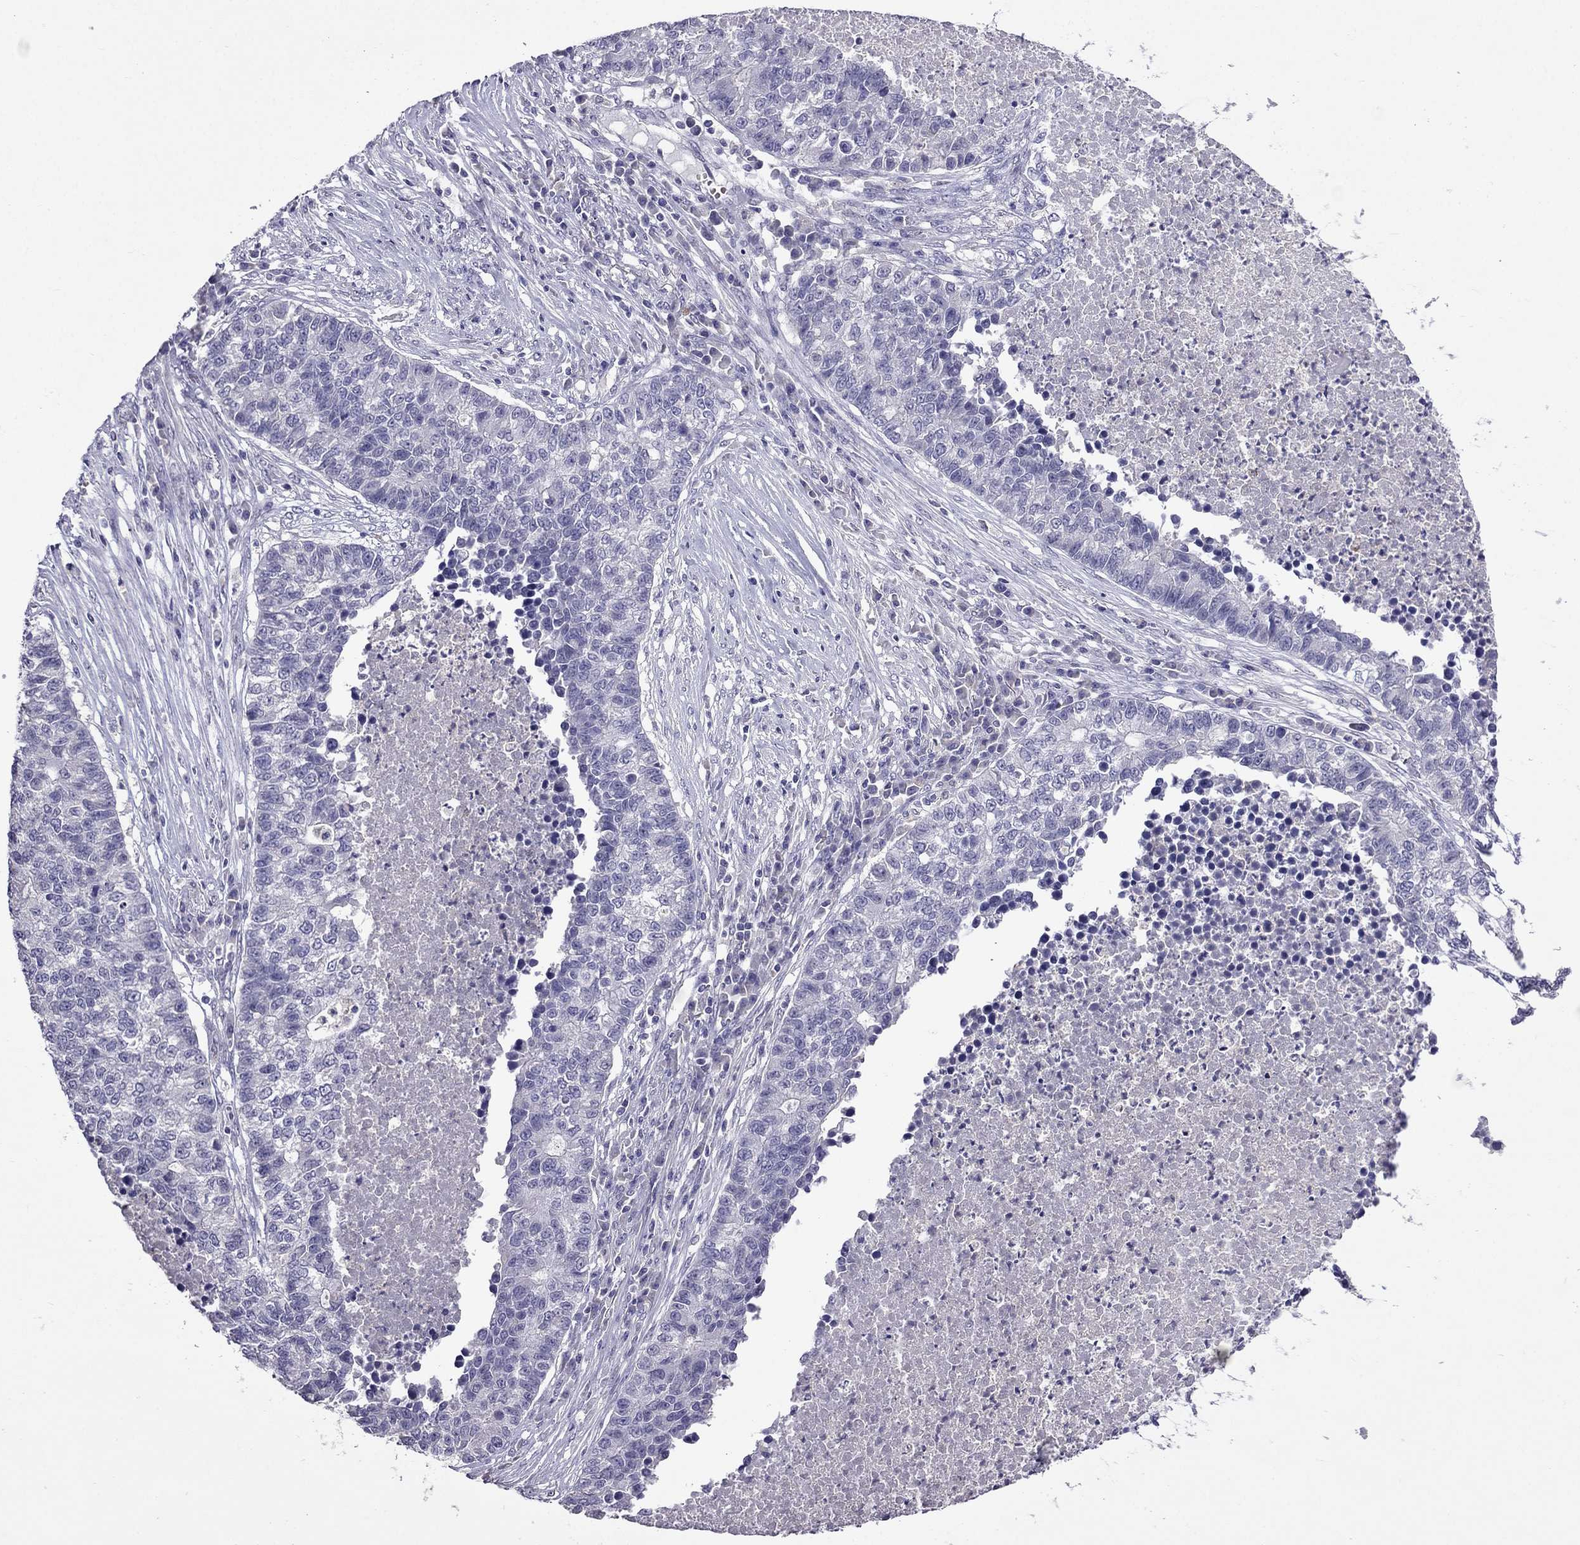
{"staining": {"intensity": "negative", "quantity": "none", "location": "none"}, "tissue": "lung cancer", "cell_type": "Tumor cells", "image_type": "cancer", "snomed": [{"axis": "morphology", "description": "Adenocarcinoma, NOS"}, {"axis": "topography", "description": "Lung"}], "caption": "This is an immunohistochemistry photomicrograph of adenocarcinoma (lung). There is no expression in tumor cells.", "gene": "AQP9", "patient": {"sex": "male", "age": 57}}